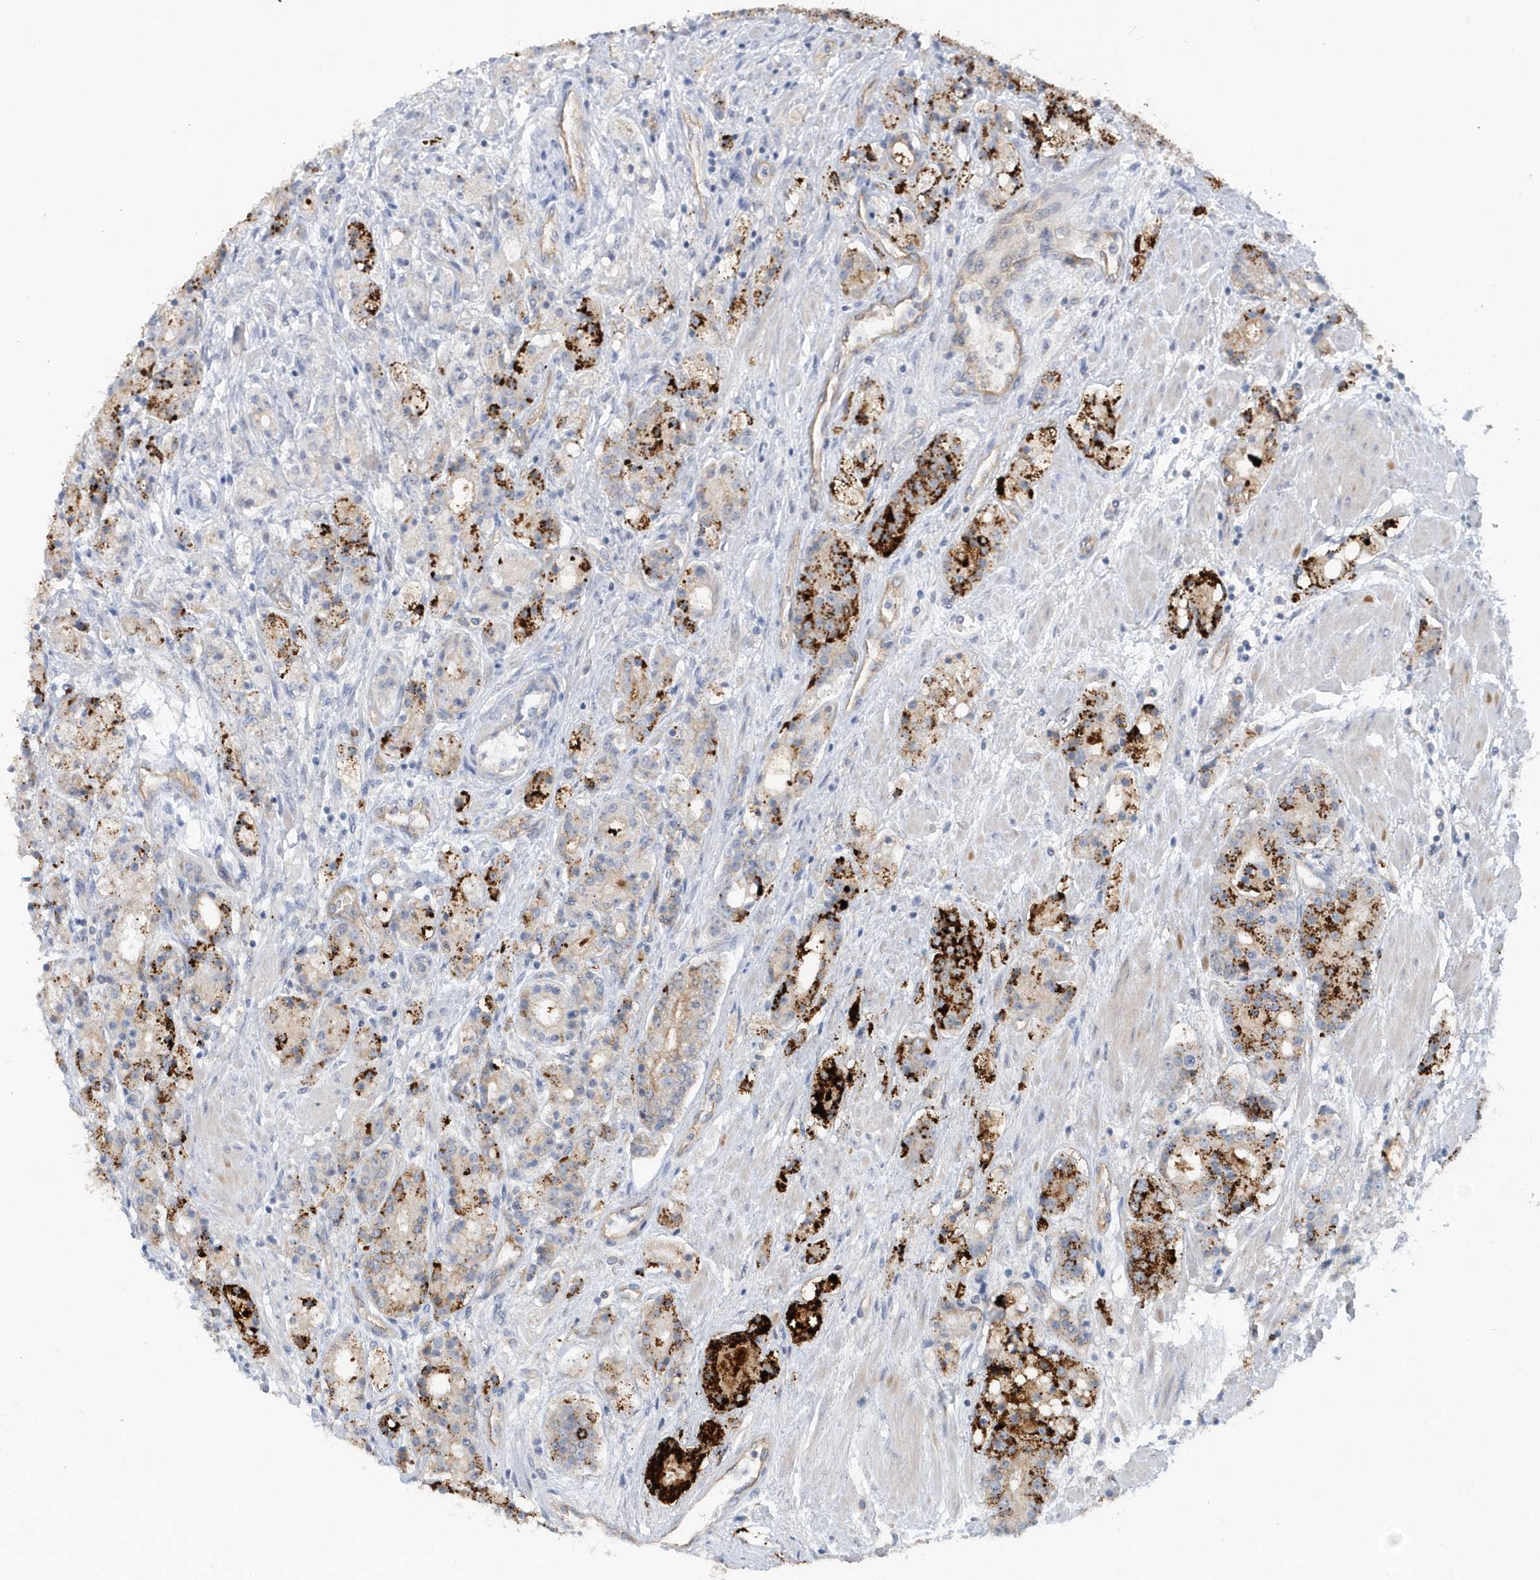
{"staining": {"intensity": "strong", "quantity": "25%-75%", "location": "cytoplasmic/membranous"}, "tissue": "prostate cancer", "cell_type": "Tumor cells", "image_type": "cancer", "snomed": [{"axis": "morphology", "description": "Adenocarcinoma, High grade"}, {"axis": "topography", "description": "Prostate"}], "caption": "There is high levels of strong cytoplasmic/membranous staining in tumor cells of prostate cancer (high-grade adenocarcinoma), as demonstrated by immunohistochemical staining (brown color).", "gene": "RAI14", "patient": {"sex": "male", "age": 60}}